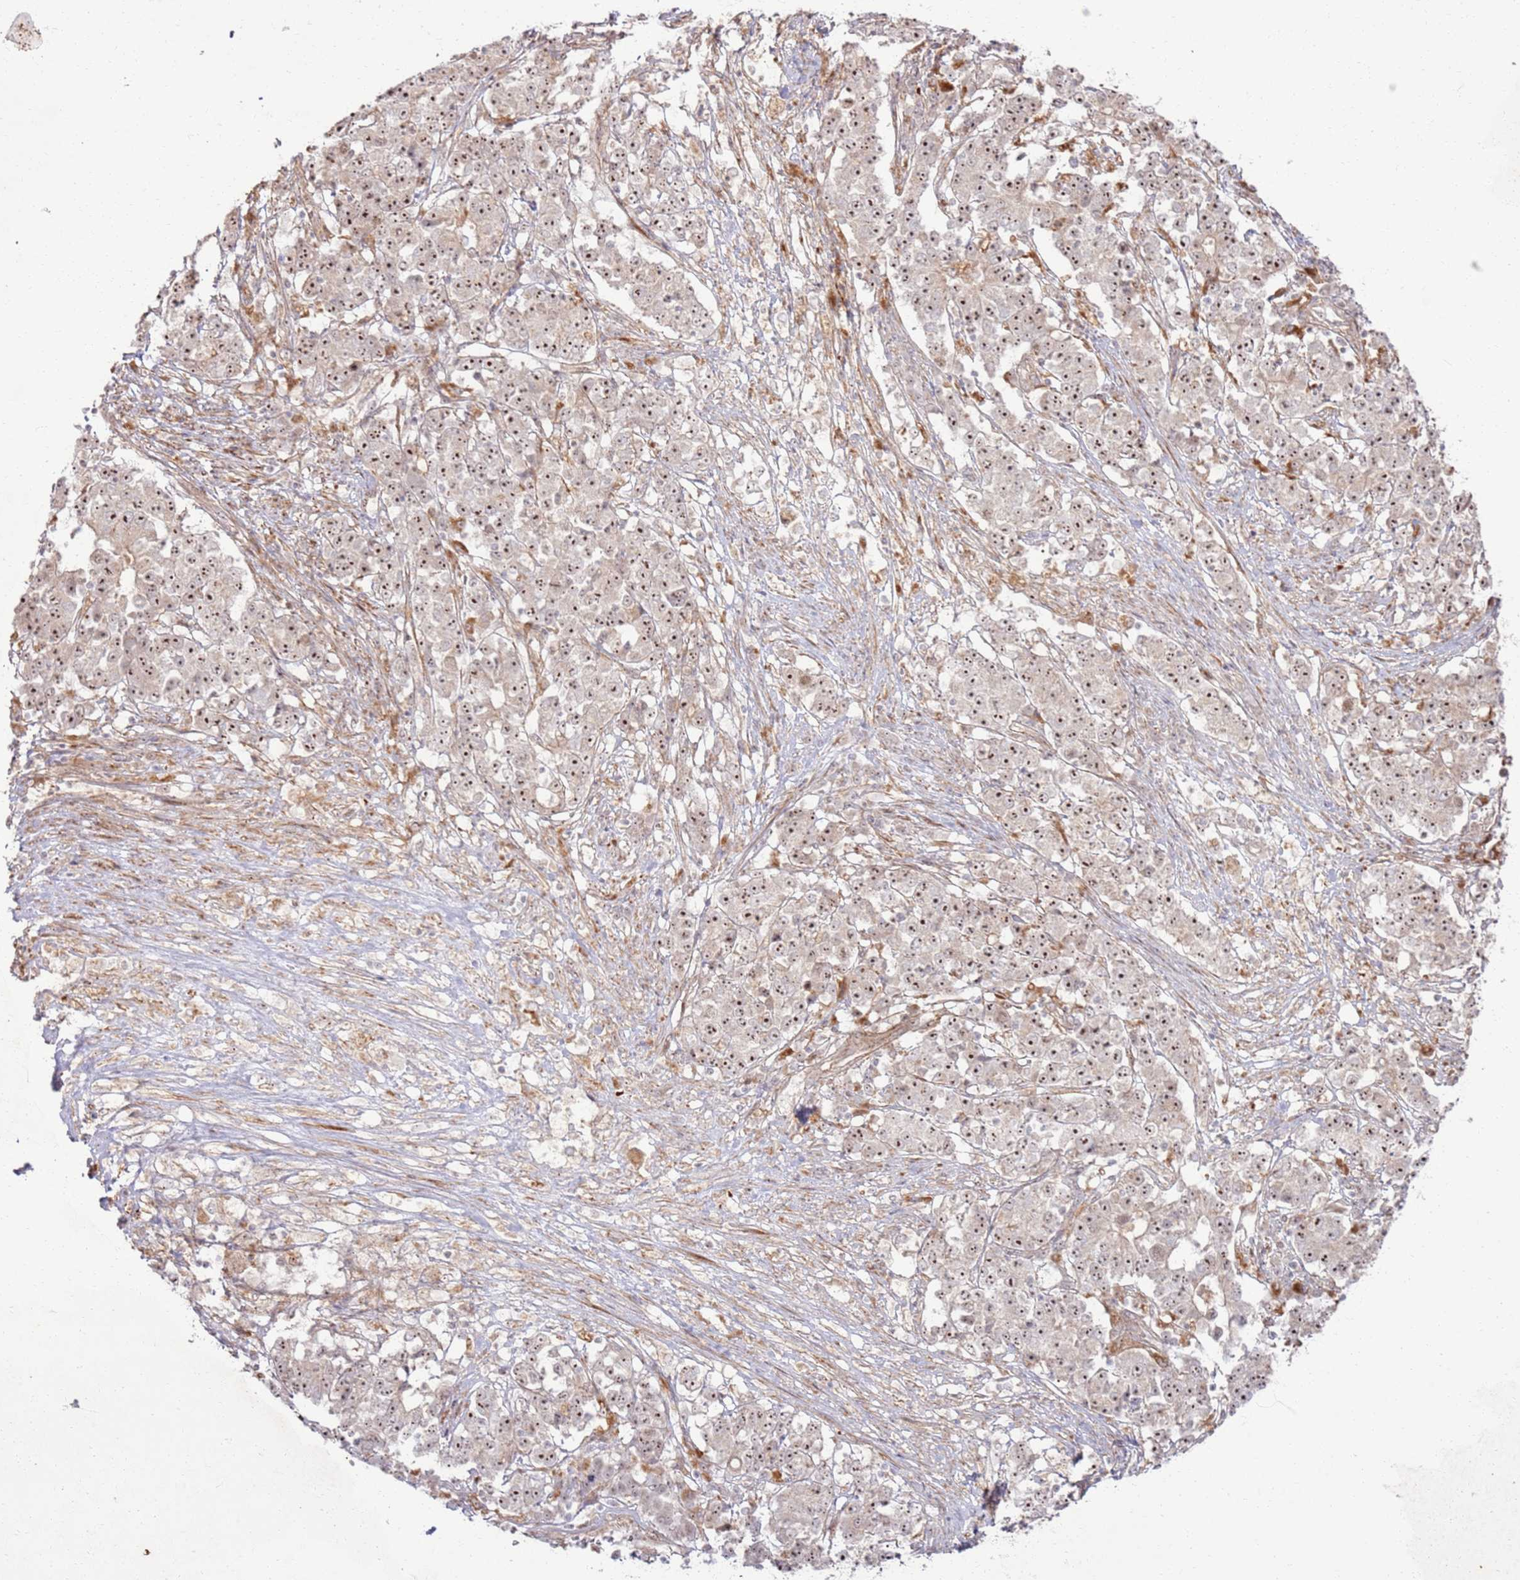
{"staining": {"intensity": "moderate", "quantity": ">75%", "location": "nuclear"}, "tissue": "stomach cancer", "cell_type": "Tumor cells", "image_type": "cancer", "snomed": [{"axis": "morphology", "description": "Adenocarcinoma, NOS"}, {"axis": "topography", "description": "Stomach"}], "caption": "The immunohistochemical stain highlights moderate nuclear positivity in tumor cells of stomach cancer (adenocarcinoma) tissue.", "gene": "CNPY1", "patient": {"sex": "male", "age": 59}}